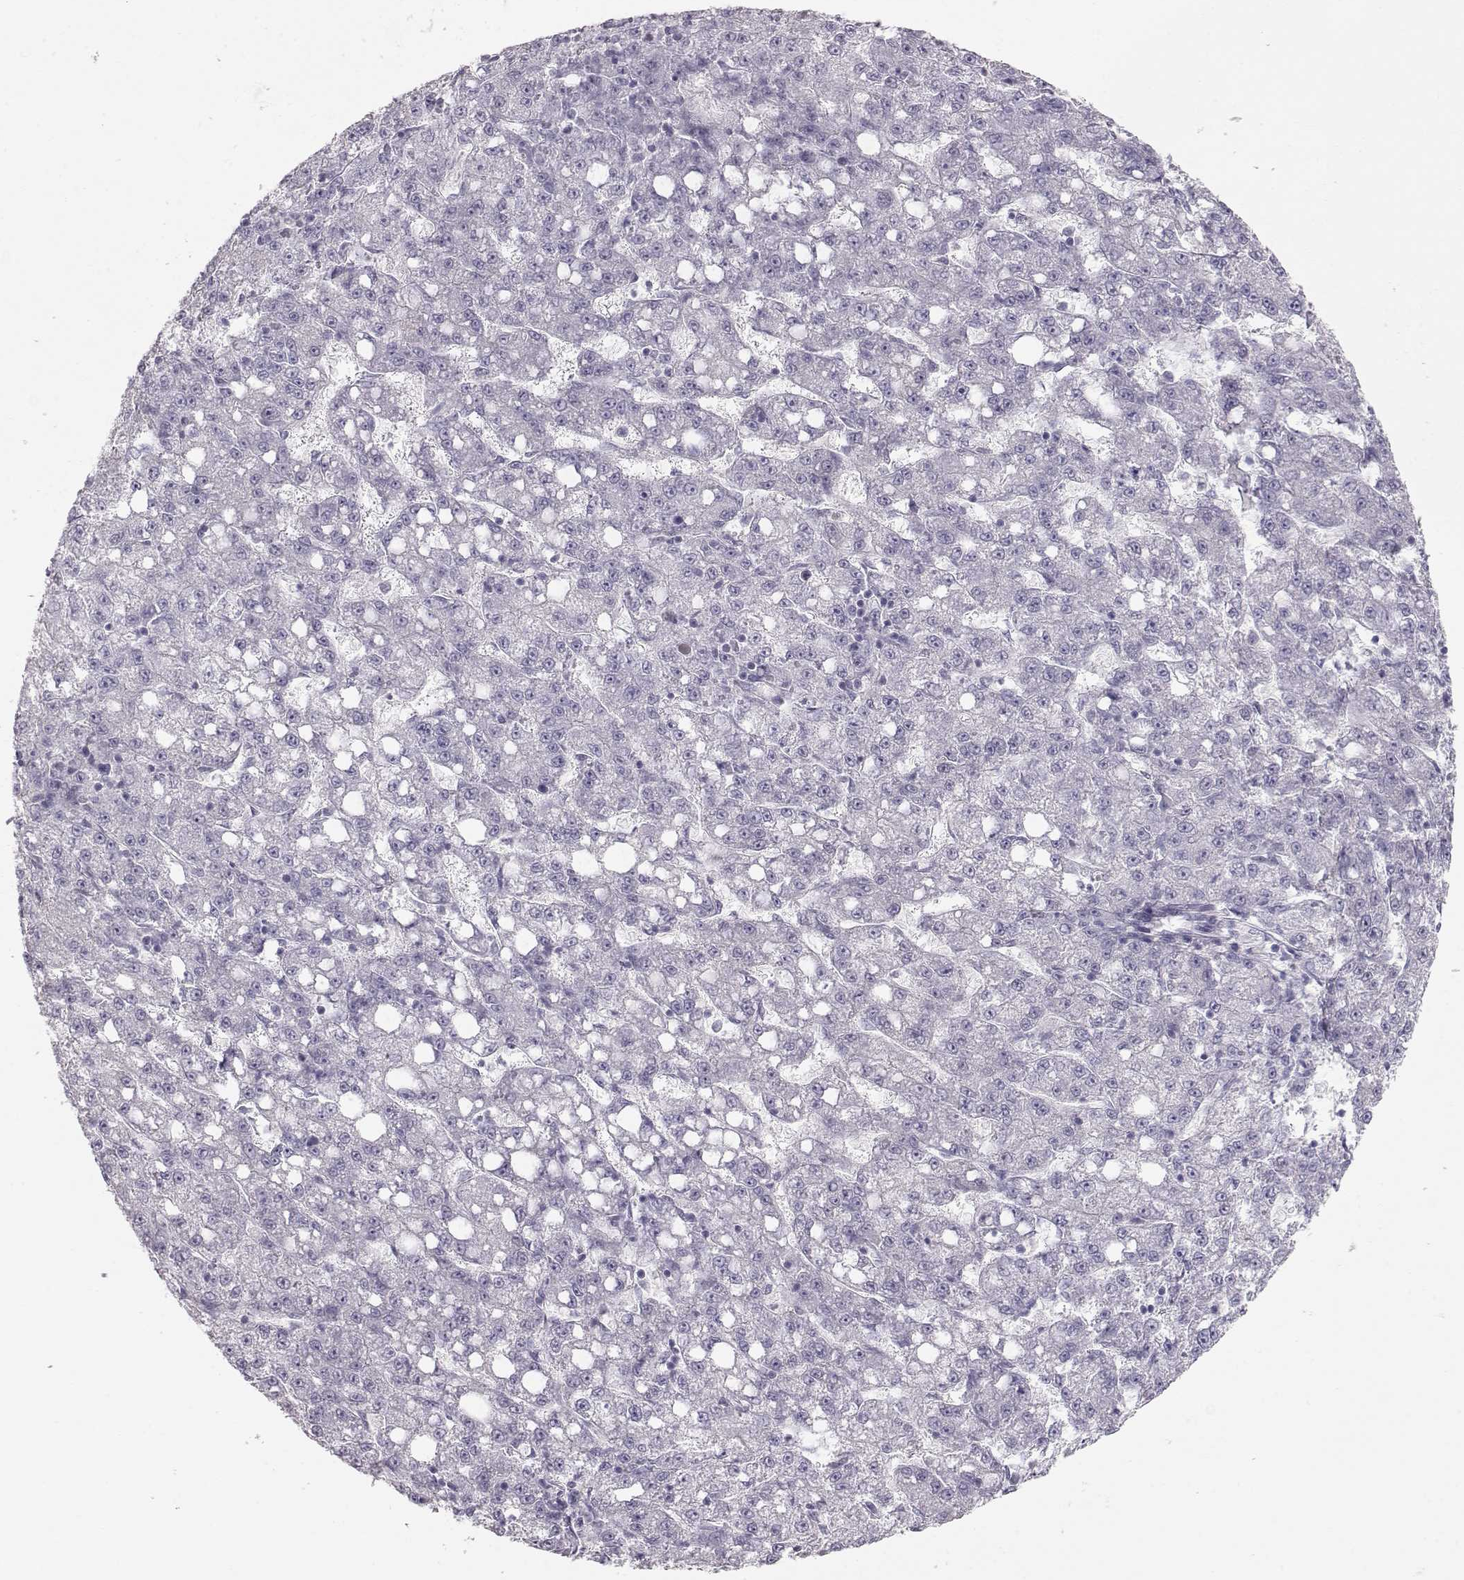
{"staining": {"intensity": "negative", "quantity": "none", "location": "none"}, "tissue": "liver cancer", "cell_type": "Tumor cells", "image_type": "cancer", "snomed": [{"axis": "morphology", "description": "Carcinoma, Hepatocellular, NOS"}, {"axis": "topography", "description": "Liver"}], "caption": "Immunohistochemical staining of liver cancer (hepatocellular carcinoma) exhibits no significant staining in tumor cells.", "gene": "FAM205A", "patient": {"sex": "female", "age": 65}}